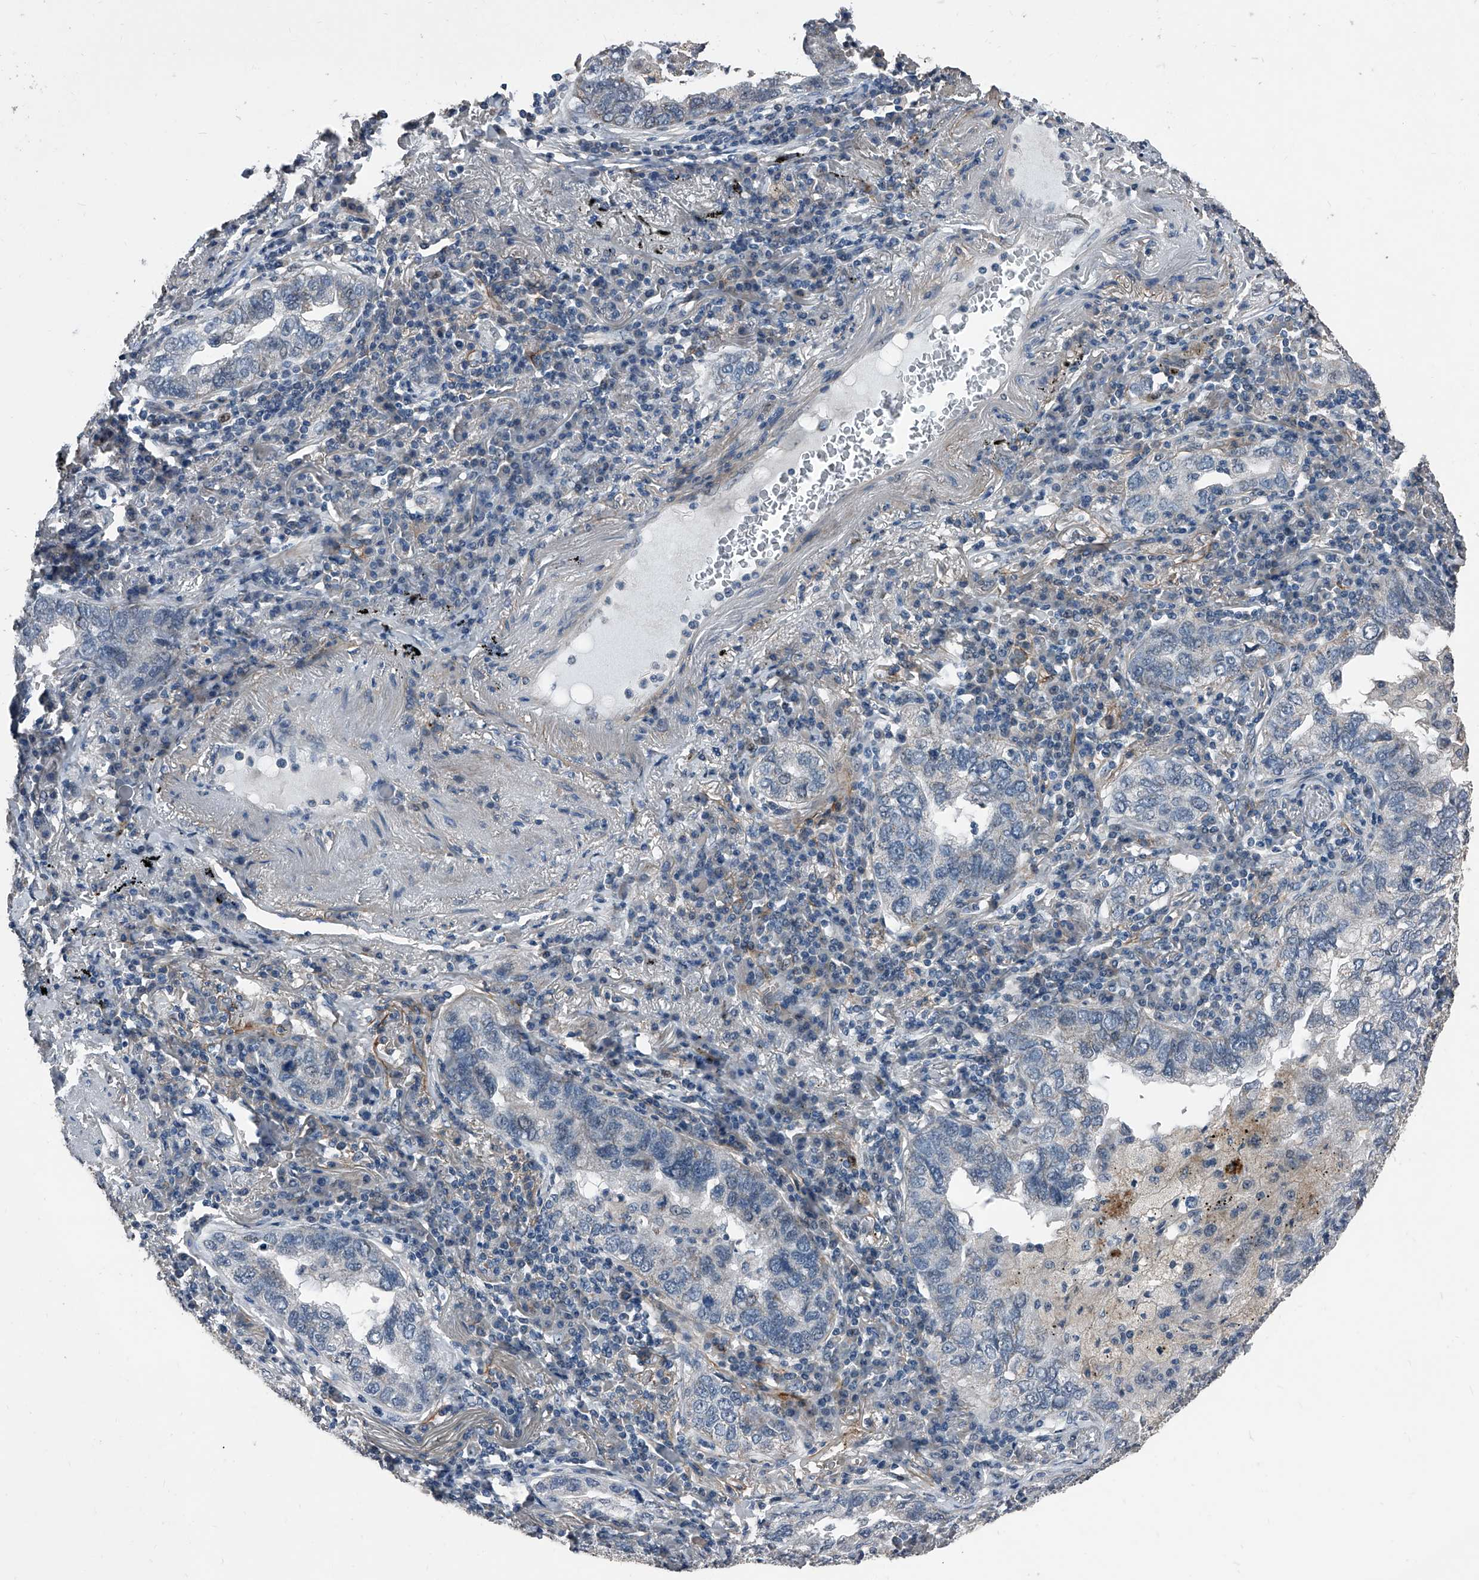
{"staining": {"intensity": "negative", "quantity": "none", "location": "none"}, "tissue": "lung cancer", "cell_type": "Tumor cells", "image_type": "cancer", "snomed": [{"axis": "morphology", "description": "Adenocarcinoma, NOS"}, {"axis": "topography", "description": "Lung"}], "caption": "Tumor cells show no significant protein expression in lung adenocarcinoma. (DAB immunohistochemistry with hematoxylin counter stain).", "gene": "PHACTR1", "patient": {"sex": "male", "age": 65}}